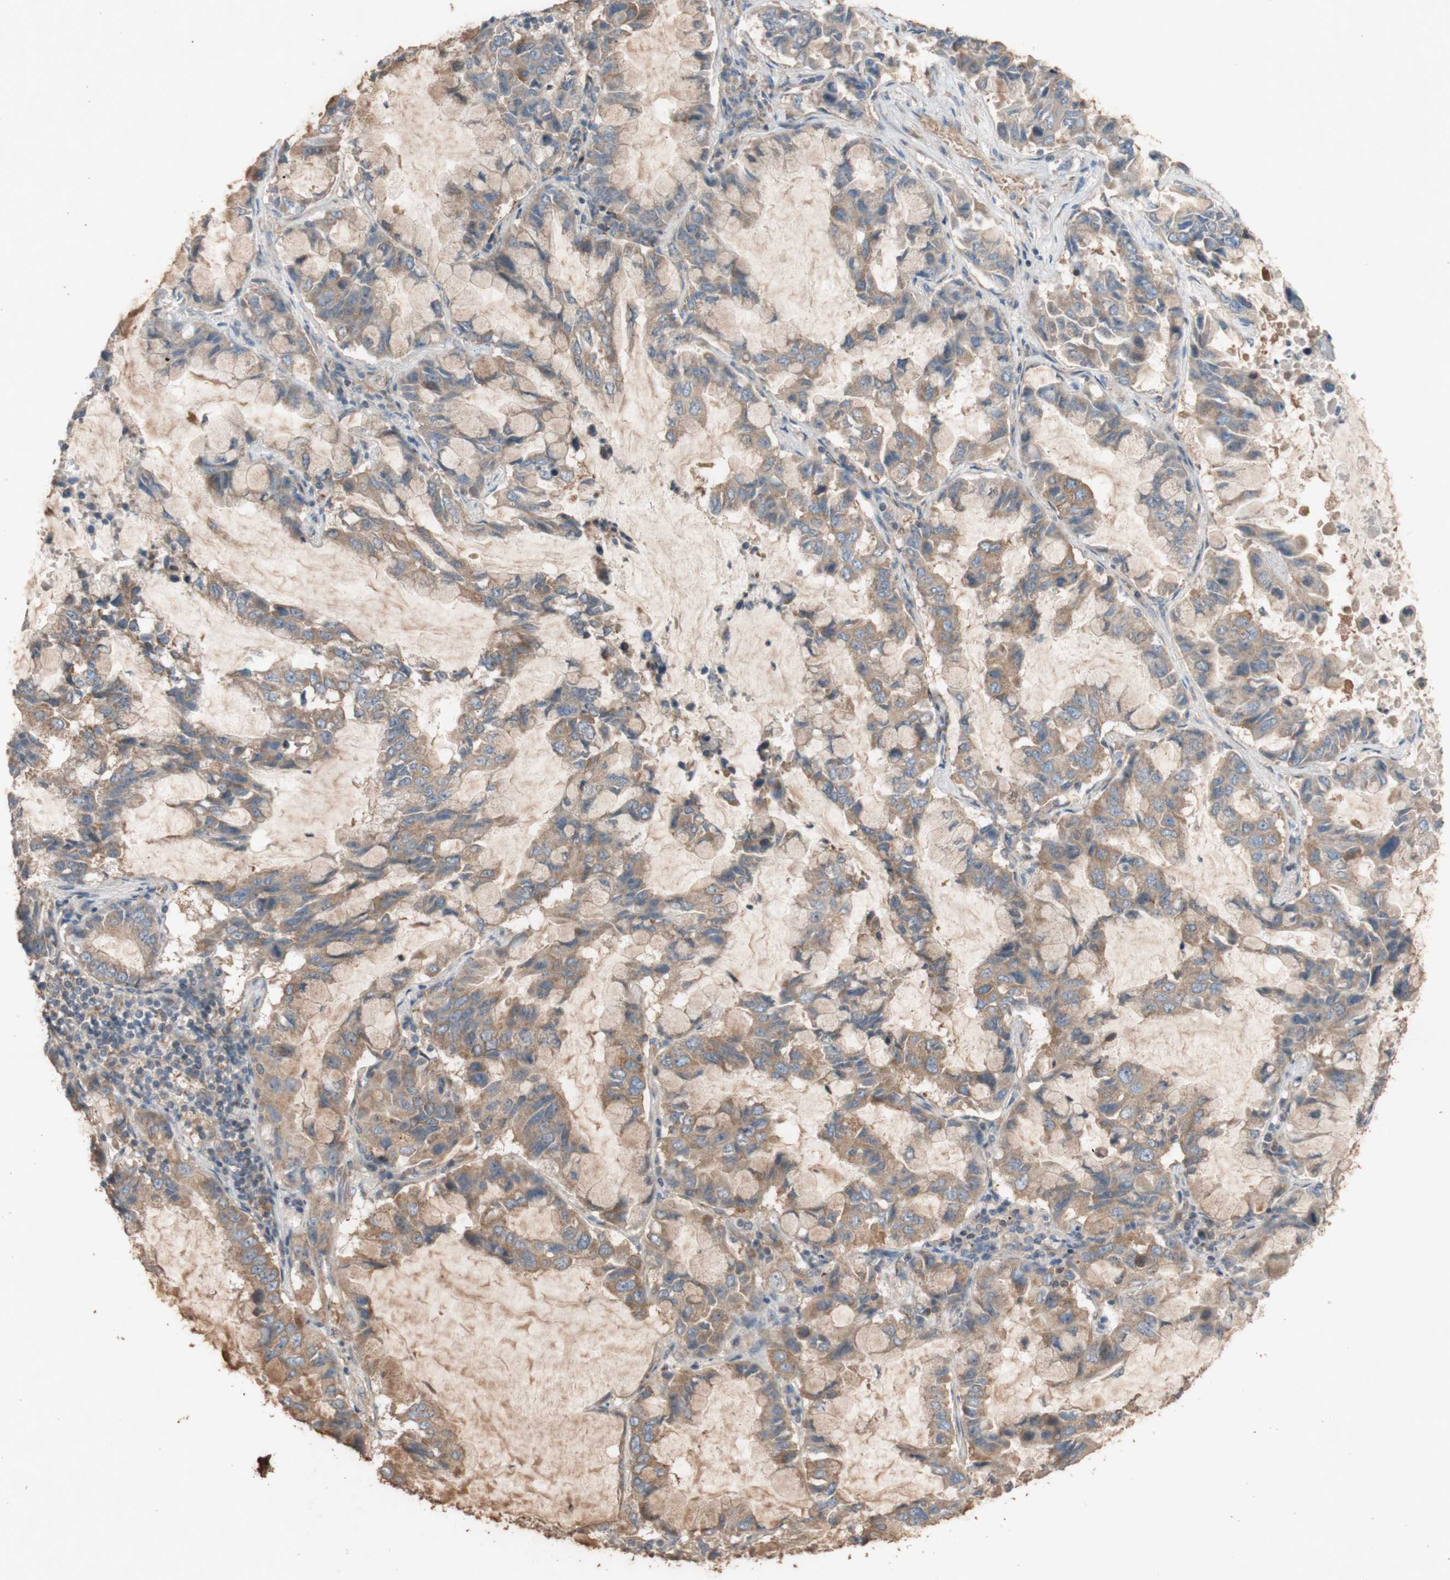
{"staining": {"intensity": "moderate", "quantity": ">75%", "location": "cytoplasmic/membranous"}, "tissue": "lung cancer", "cell_type": "Tumor cells", "image_type": "cancer", "snomed": [{"axis": "morphology", "description": "Adenocarcinoma, NOS"}, {"axis": "topography", "description": "Lung"}], "caption": "A medium amount of moderate cytoplasmic/membranous positivity is seen in about >75% of tumor cells in lung cancer (adenocarcinoma) tissue. (DAB IHC, brown staining for protein, blue staining for nuclei).", "gene": "TST", "patient": {"sex": "male", "age": 64}}